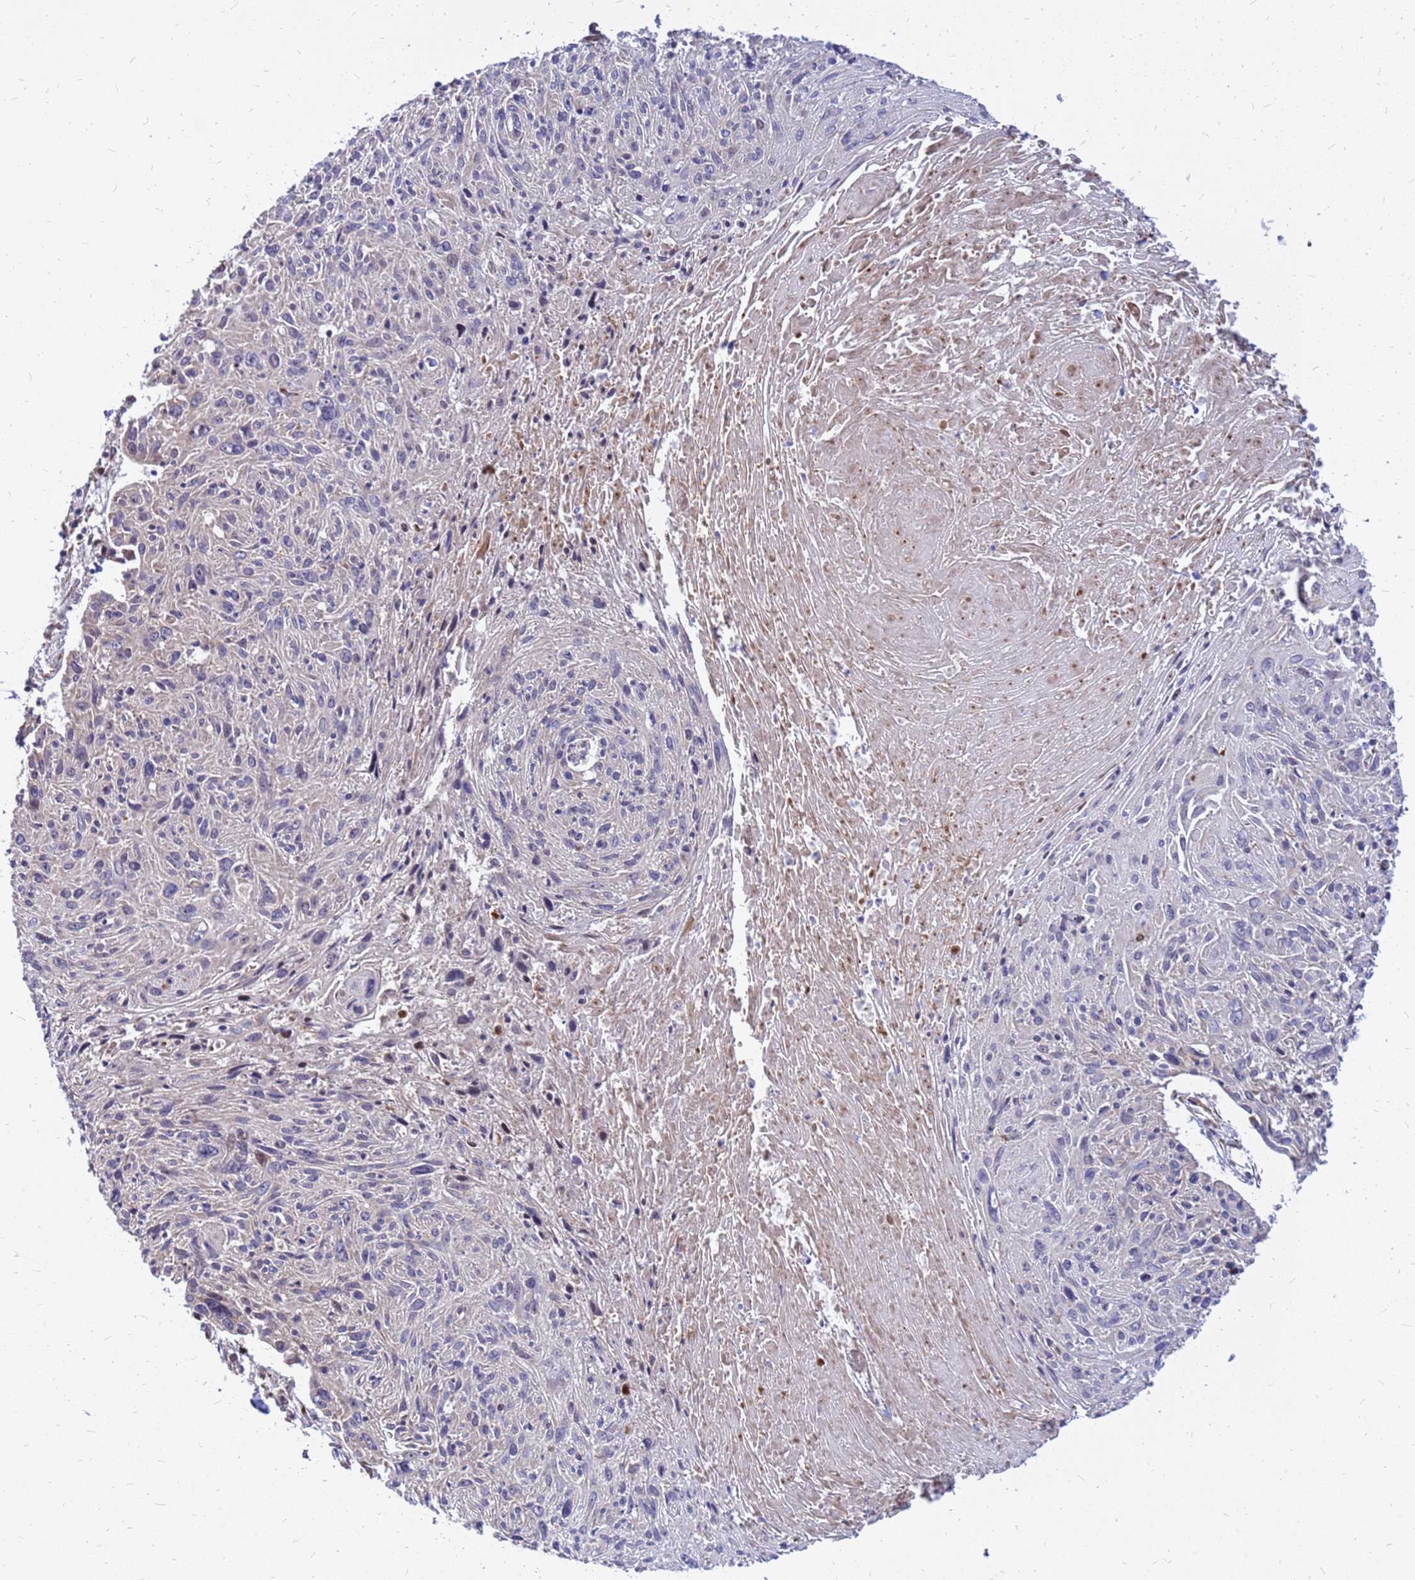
{"staining": {"intensity": "negative", "quantity": "none", "location": "none"}, "tissue": "cervical cancer", "cell_type": "Tumor cells", "image_type": "cancer", "snomed": [{"axis": "morphology", "description": "Squamous cell carcinoma, NOS"}, {"axis": "topography", "description": "Cervix"}], "caption": "This histopathology image is of cervical cancer stained with IHC to label a protein in brown with the nuclei are counter-stained blue. There is no staining in tumor cells.", "gene": "RPL8", "patient": {"sex": "female", "age": 51}}